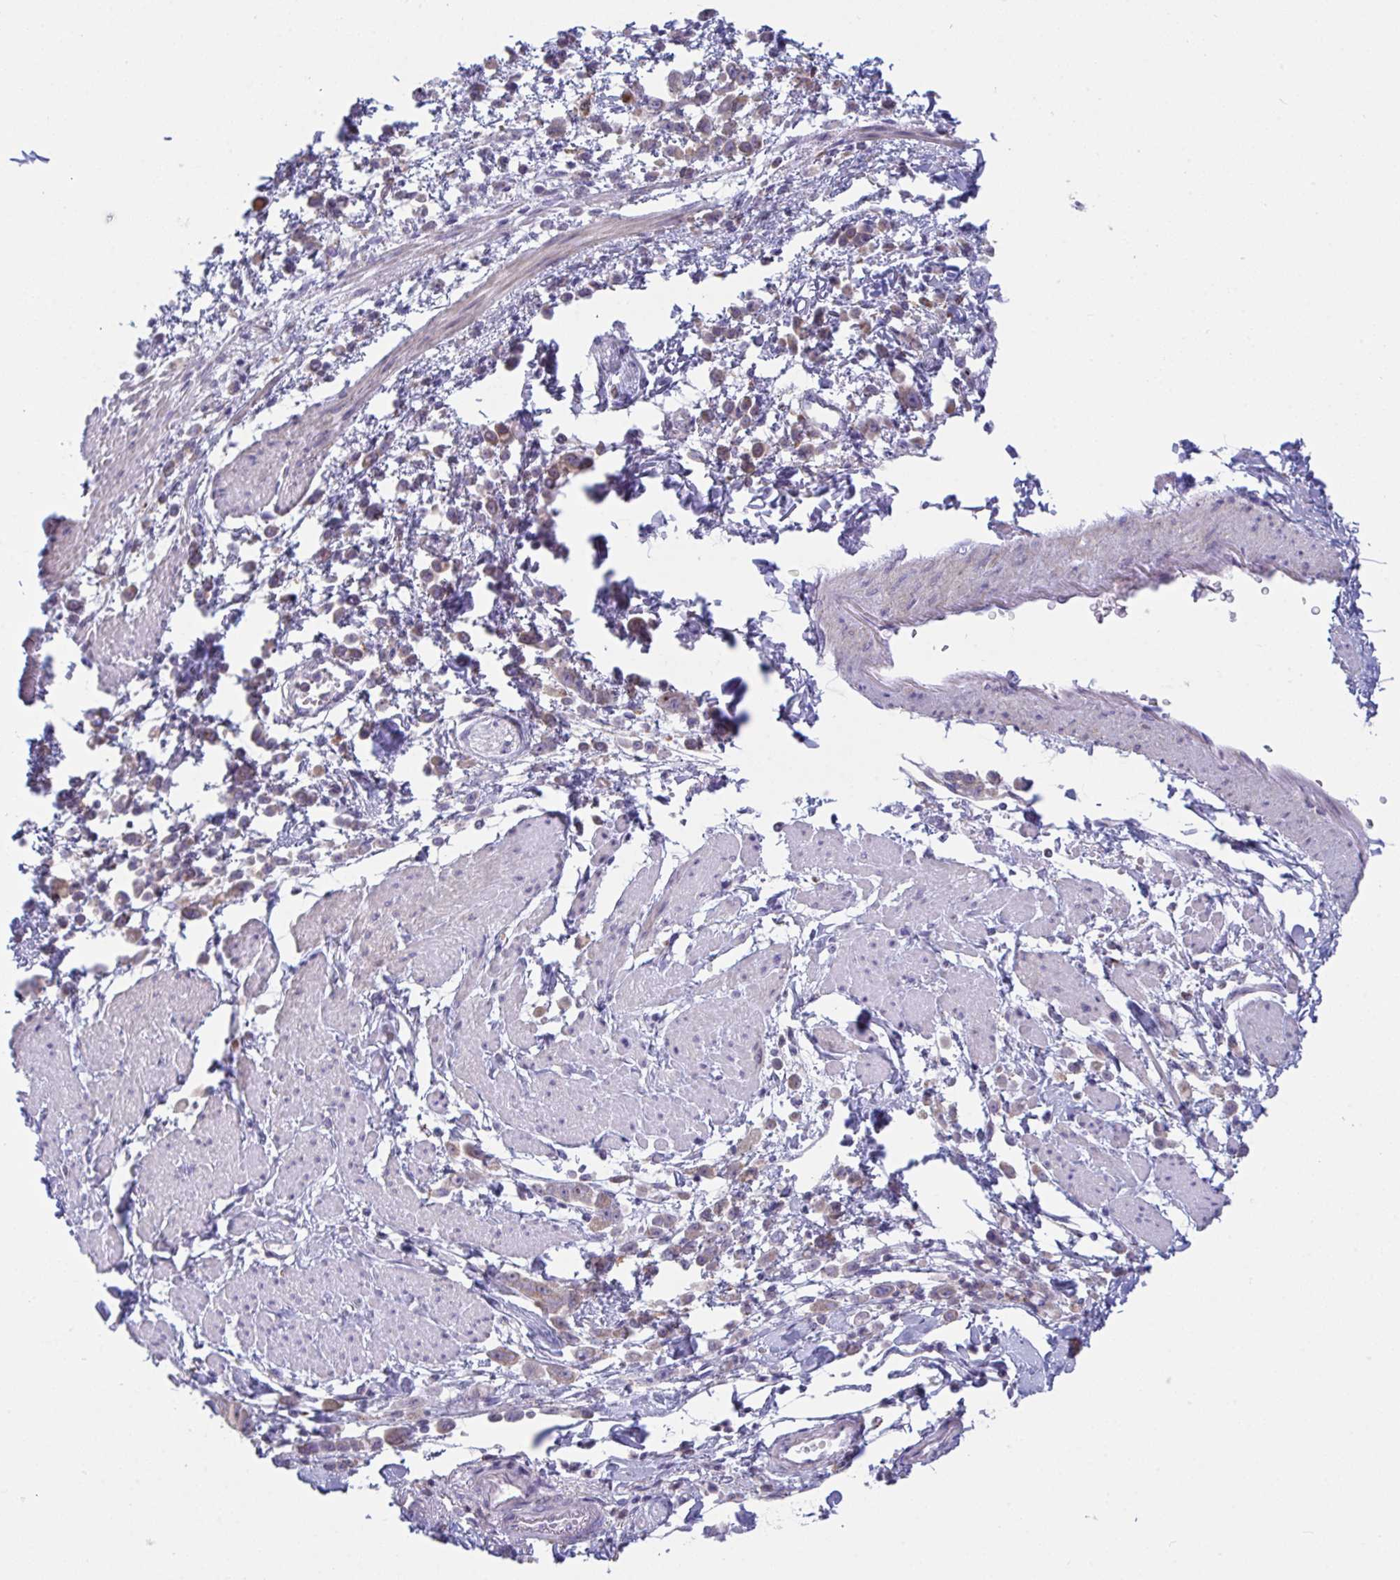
{"staining": {"intensity": "weak", "quantity": "25%-75%", "location": "cytoplasmic/membranous"}, "tissue": "pancreatic cancer", "cell_type": "Tumor cells", "image_type": "cancer", "snomed": [{"axis": "morphology", "description": "Normal tissue, NOS"}, {"axis": "morphology", "description": "Adenocarcinoma, NOS"}, {"axis": "topography", "description": "Pancreas"}], "caption": "This histopathology image displays immunohistochemistry staining of pancreatic cancer, with low weak cytoplasmic/membranous positivity in approximately 25%-75% of tumor cells.", "gene": "MYMK", "patient": {"sex": "female", "age": 64}}